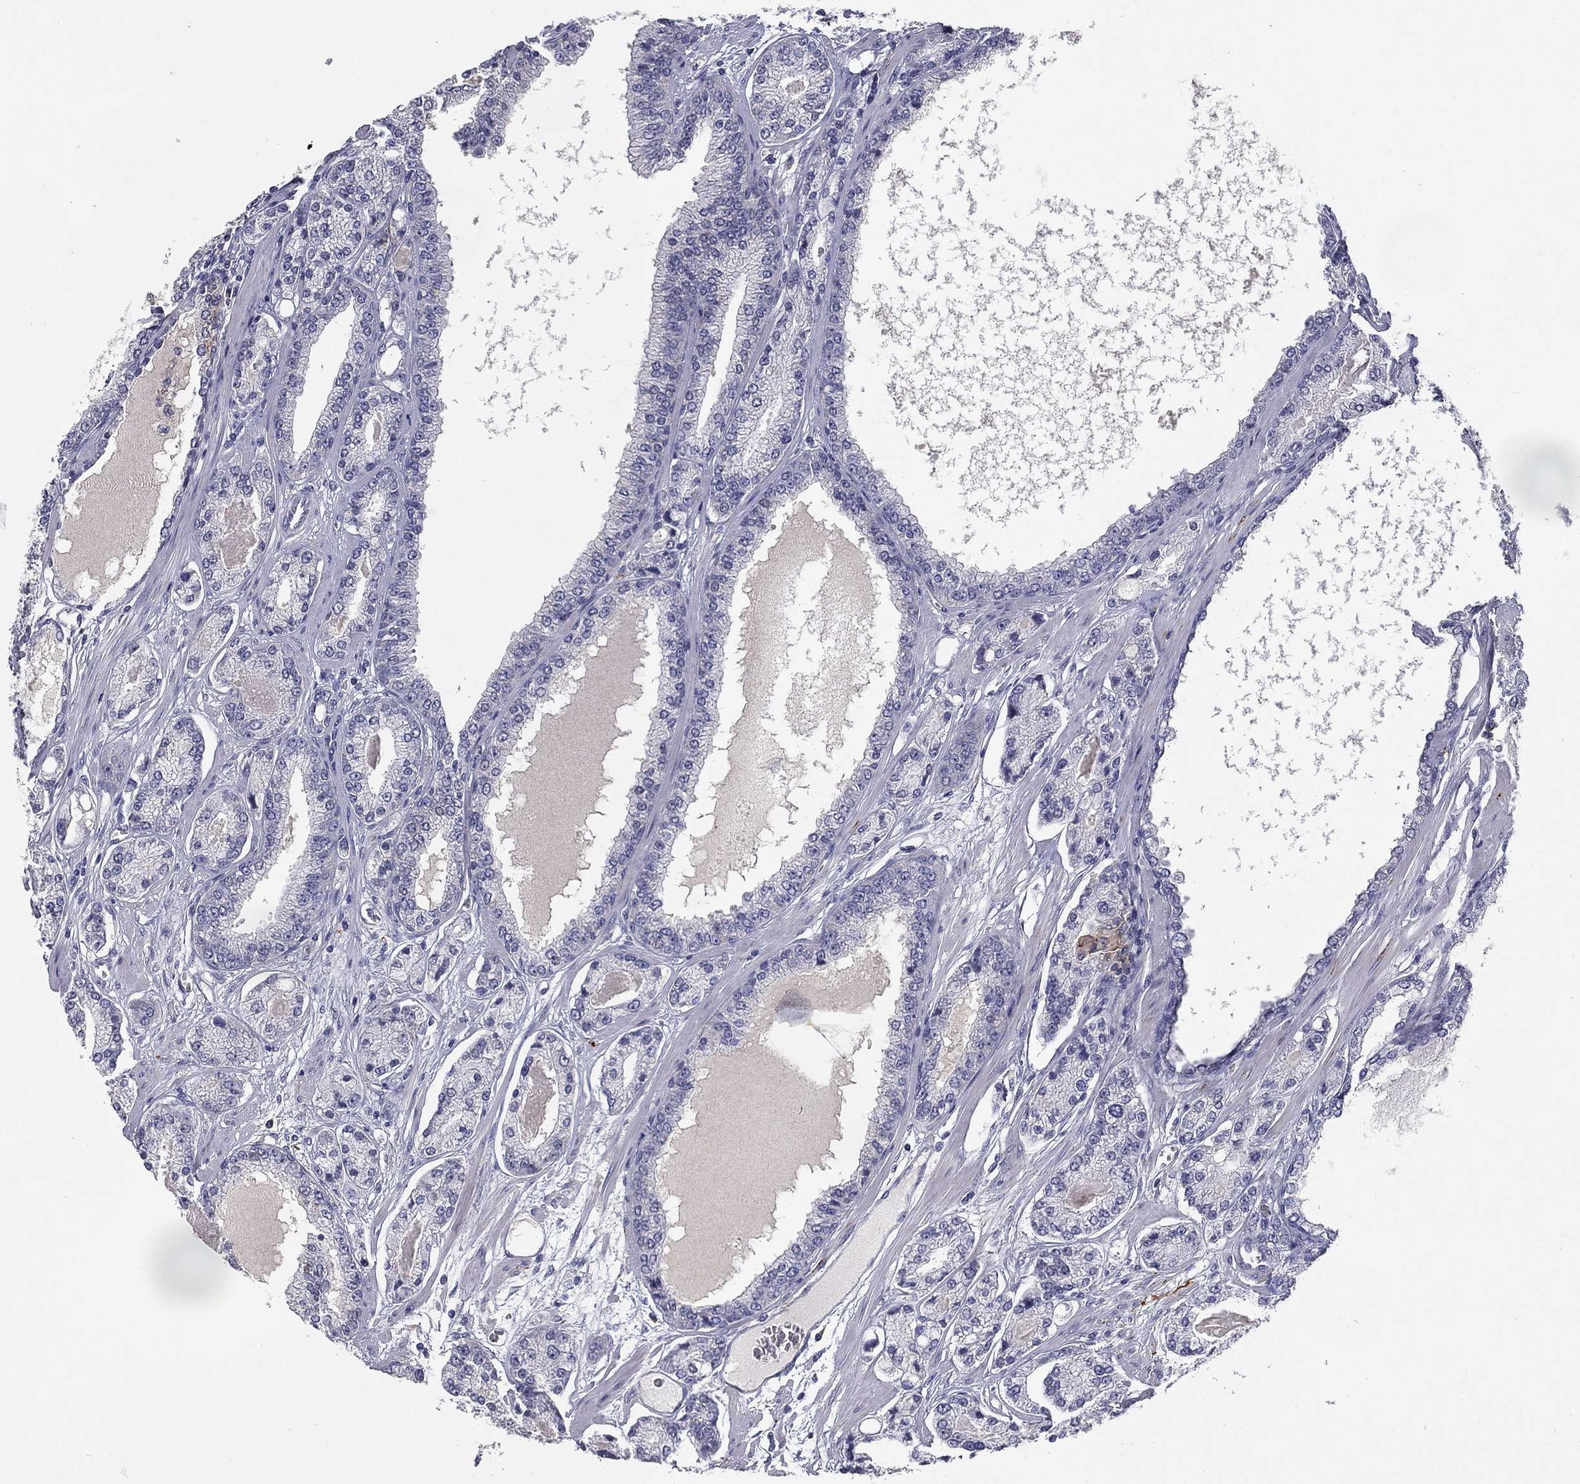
{"staining": {"intensity": "negative", "quantity": "none", "location": "none"}, "tissue": "prostate cancer", "cell_type": "Tumor cells", "image_type": "cancer", "snomed": [{"axis": "morphology", "description": "Adenocarcinoma, NOS"}, {"axis": "morphology", "description": "Adenocarcinoma, High grade"}, {"axis": "topography", "description": "Prostate"}], "caption": "Immunohistochemistry (IHC) photomicrograph of neoplastic tissue: human prostate cancer (adenocarcinoma (high-grade)) stained with DAB (3,3'-diaminobenzidine) exhibits no significant protein positivity in tumor cells.", "gene": "CD274", "patient": {"sex": "male", "age": 70}}